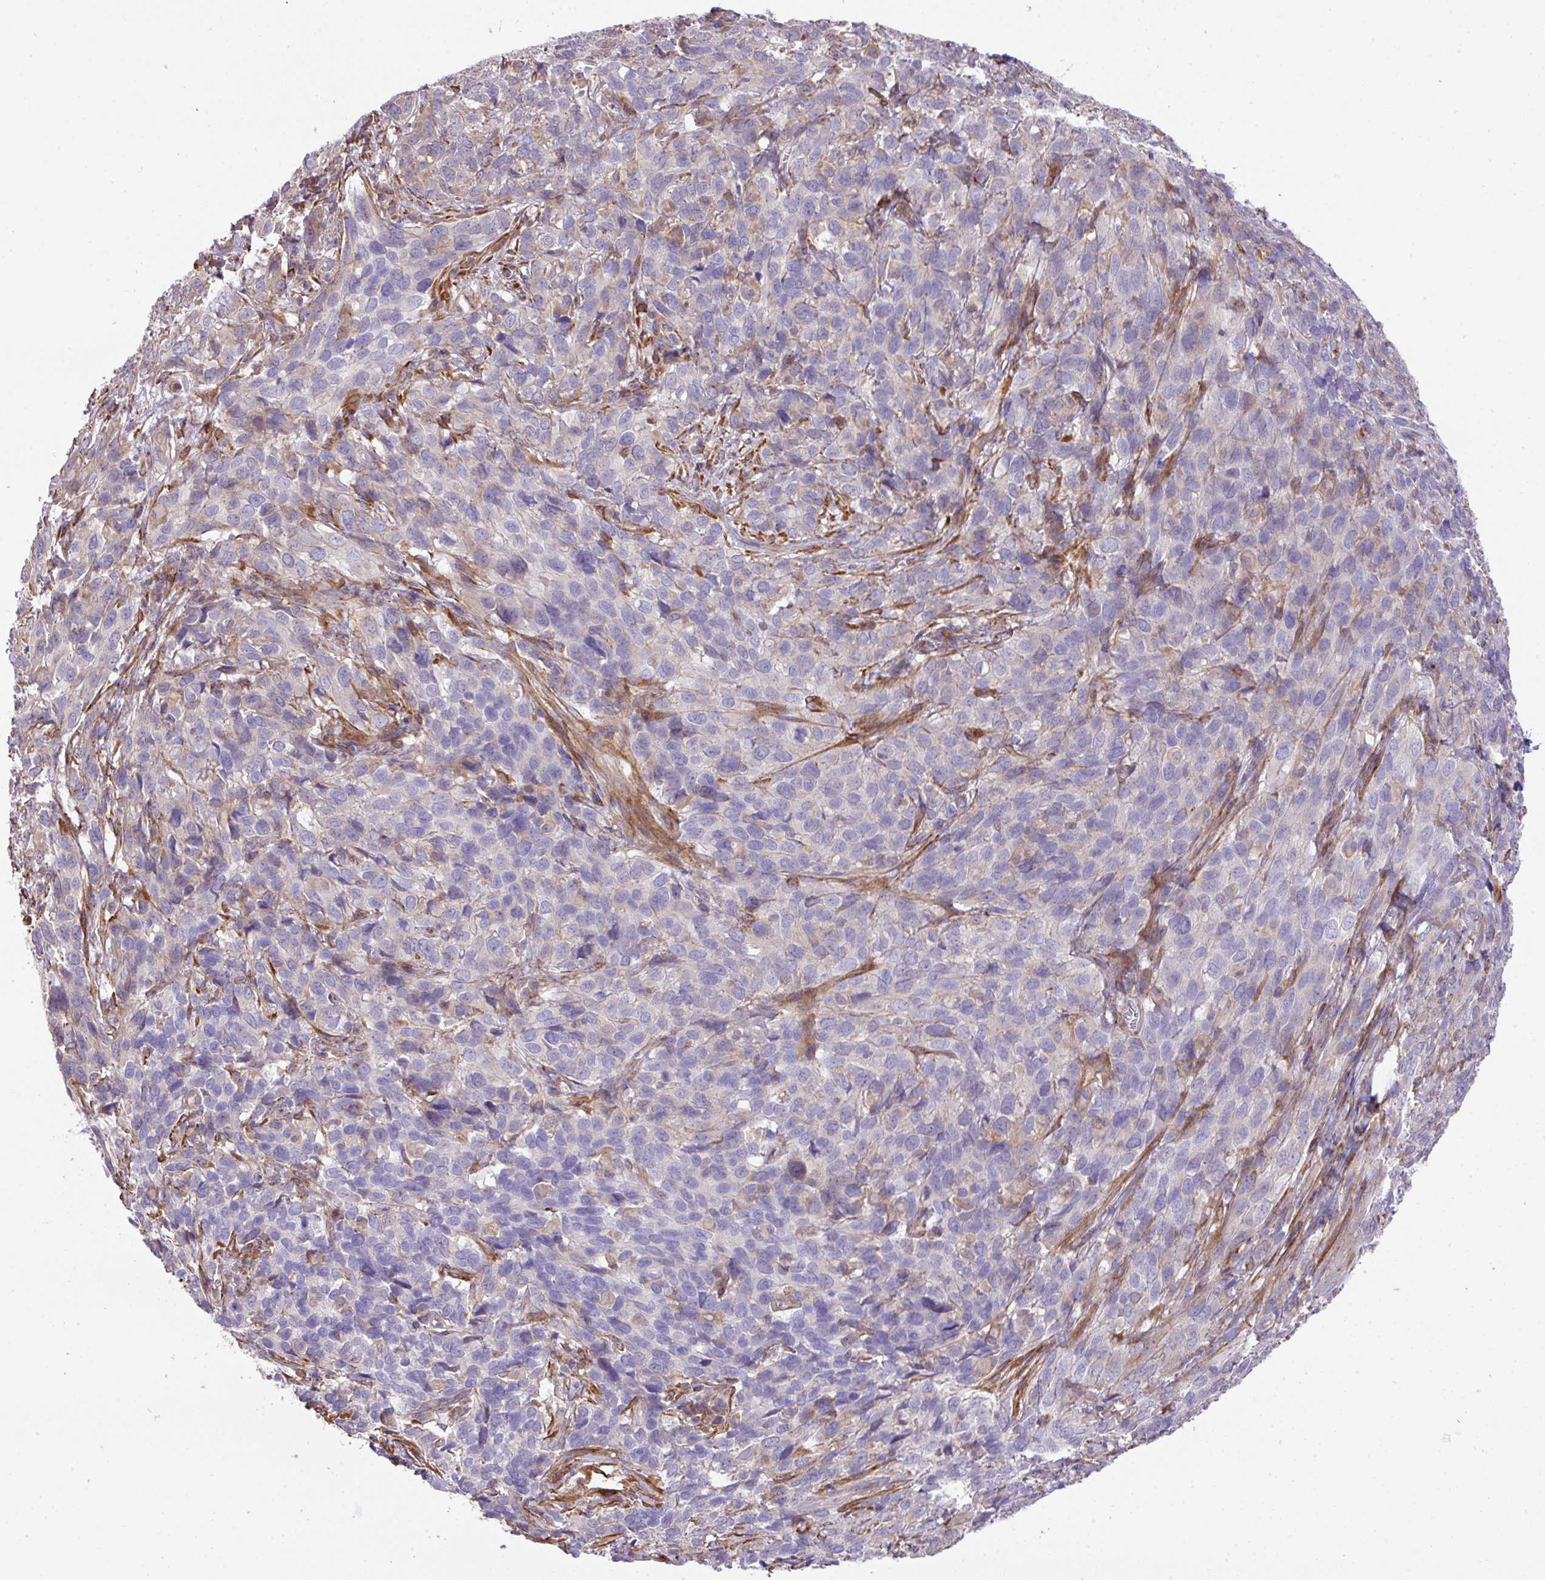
{"staining": {"intensity": "negative", "quantity": "none", "location": "none"}, "tissue": "cervical cancer", "cell_type": "Tumor cells", "image_type": "cancer", "snomed": [{"axis": "morphology", "description": "Squamous cell carcinoma, NOS"}, {"axis": "topography", "description": "Cervix"}], "caption": "Immunohistochemistry (IHC) of human cervical cancer demonstrates no expression in tumor cells.", "gene": "LRRC41", "patient": {"sex": "female", "age": 51}}